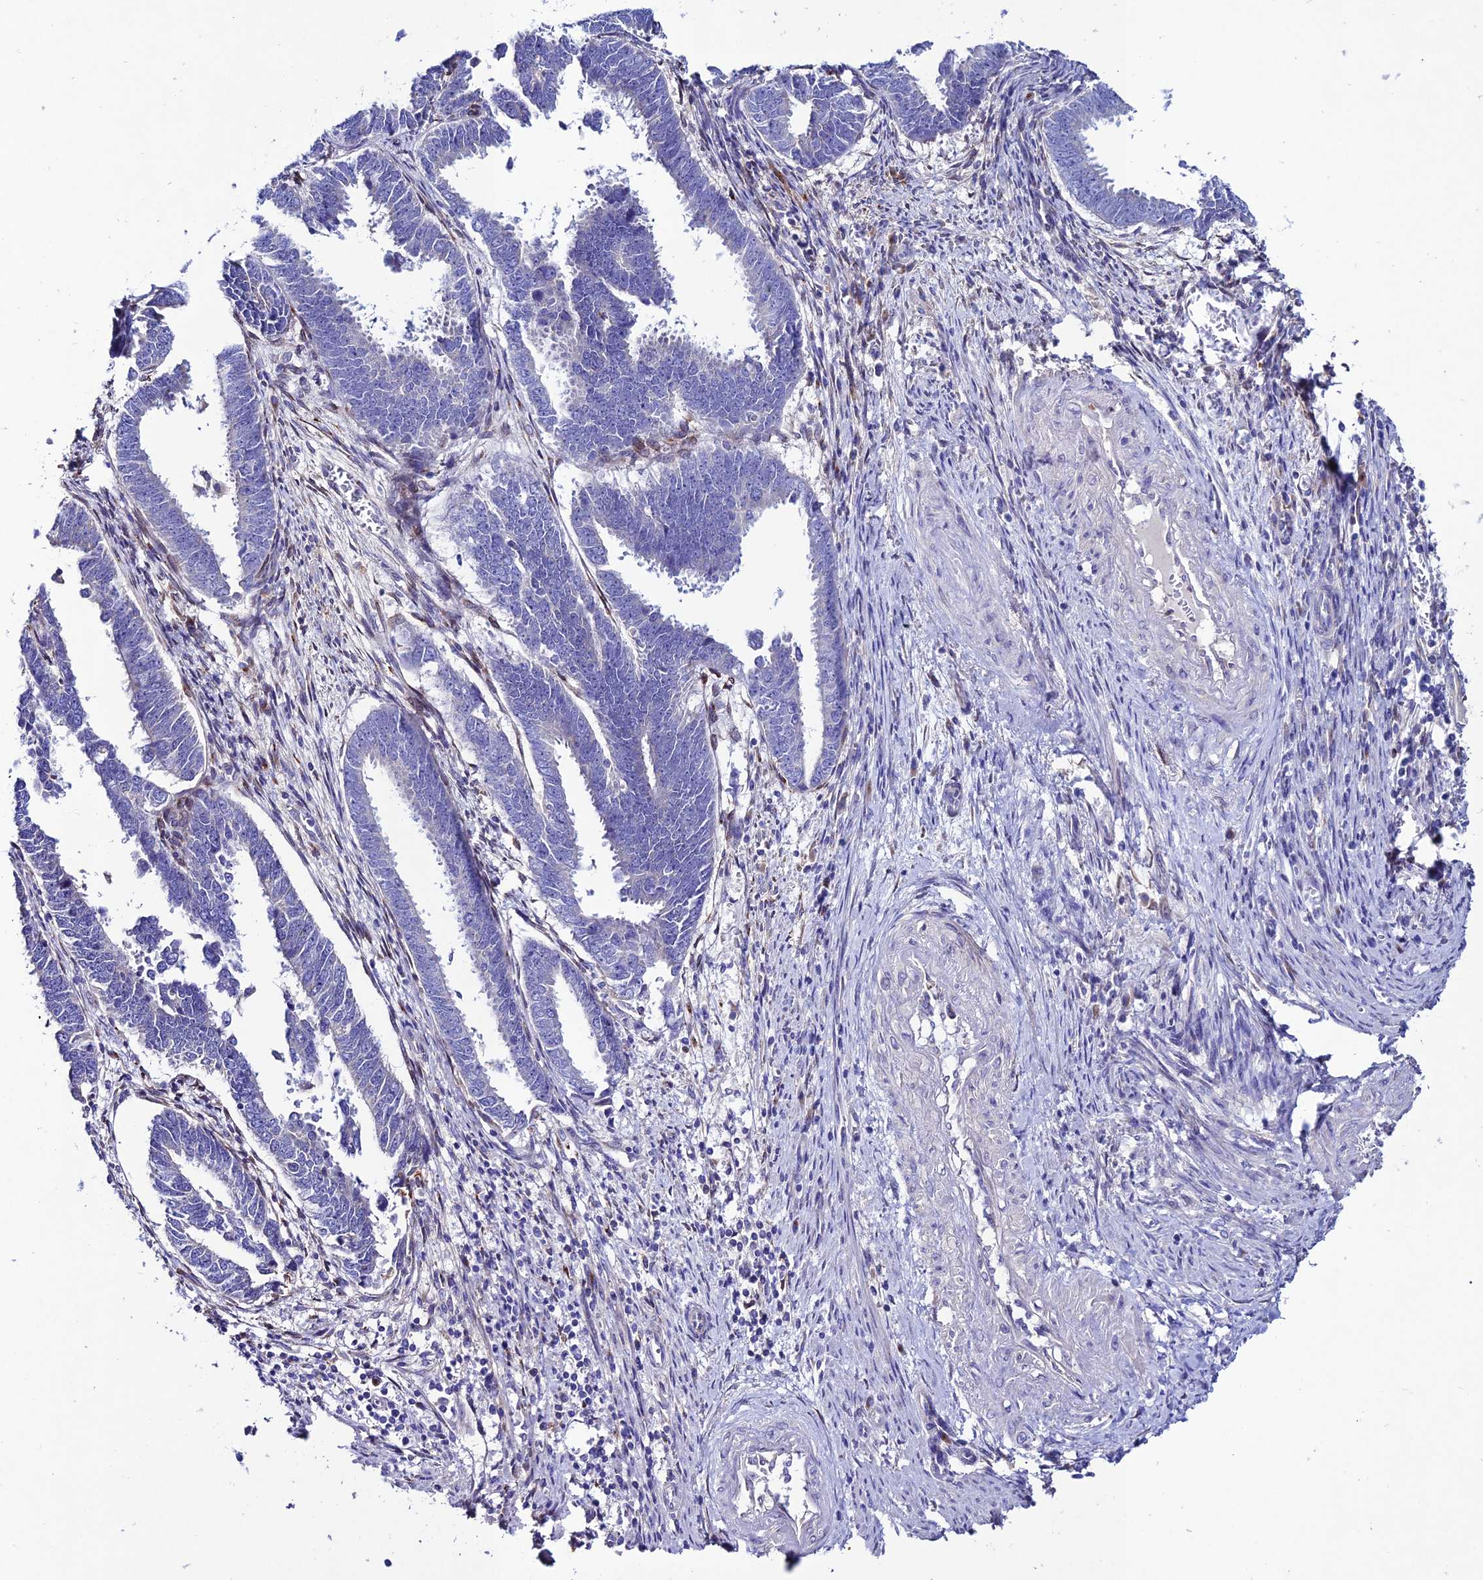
{"staining": {"intensity": "negative", "quantity": "none", "location": "none"}, "tissue": "endometrial cancer", "cell_type": "Tumor cells", "image_type": "cancer", "snomed": [{"axis": "morphology", "description": "Adenocarcinoma, NOS"}, {"axis": "topography", "description": "Endometrium"}], "caption": "Histopathology image shows no protein staining in tumor cells of adenocarcinoma (endometrial) tissue.", "gene": "OR51Q1", "patient": {"sex": "female", "age": 75}}